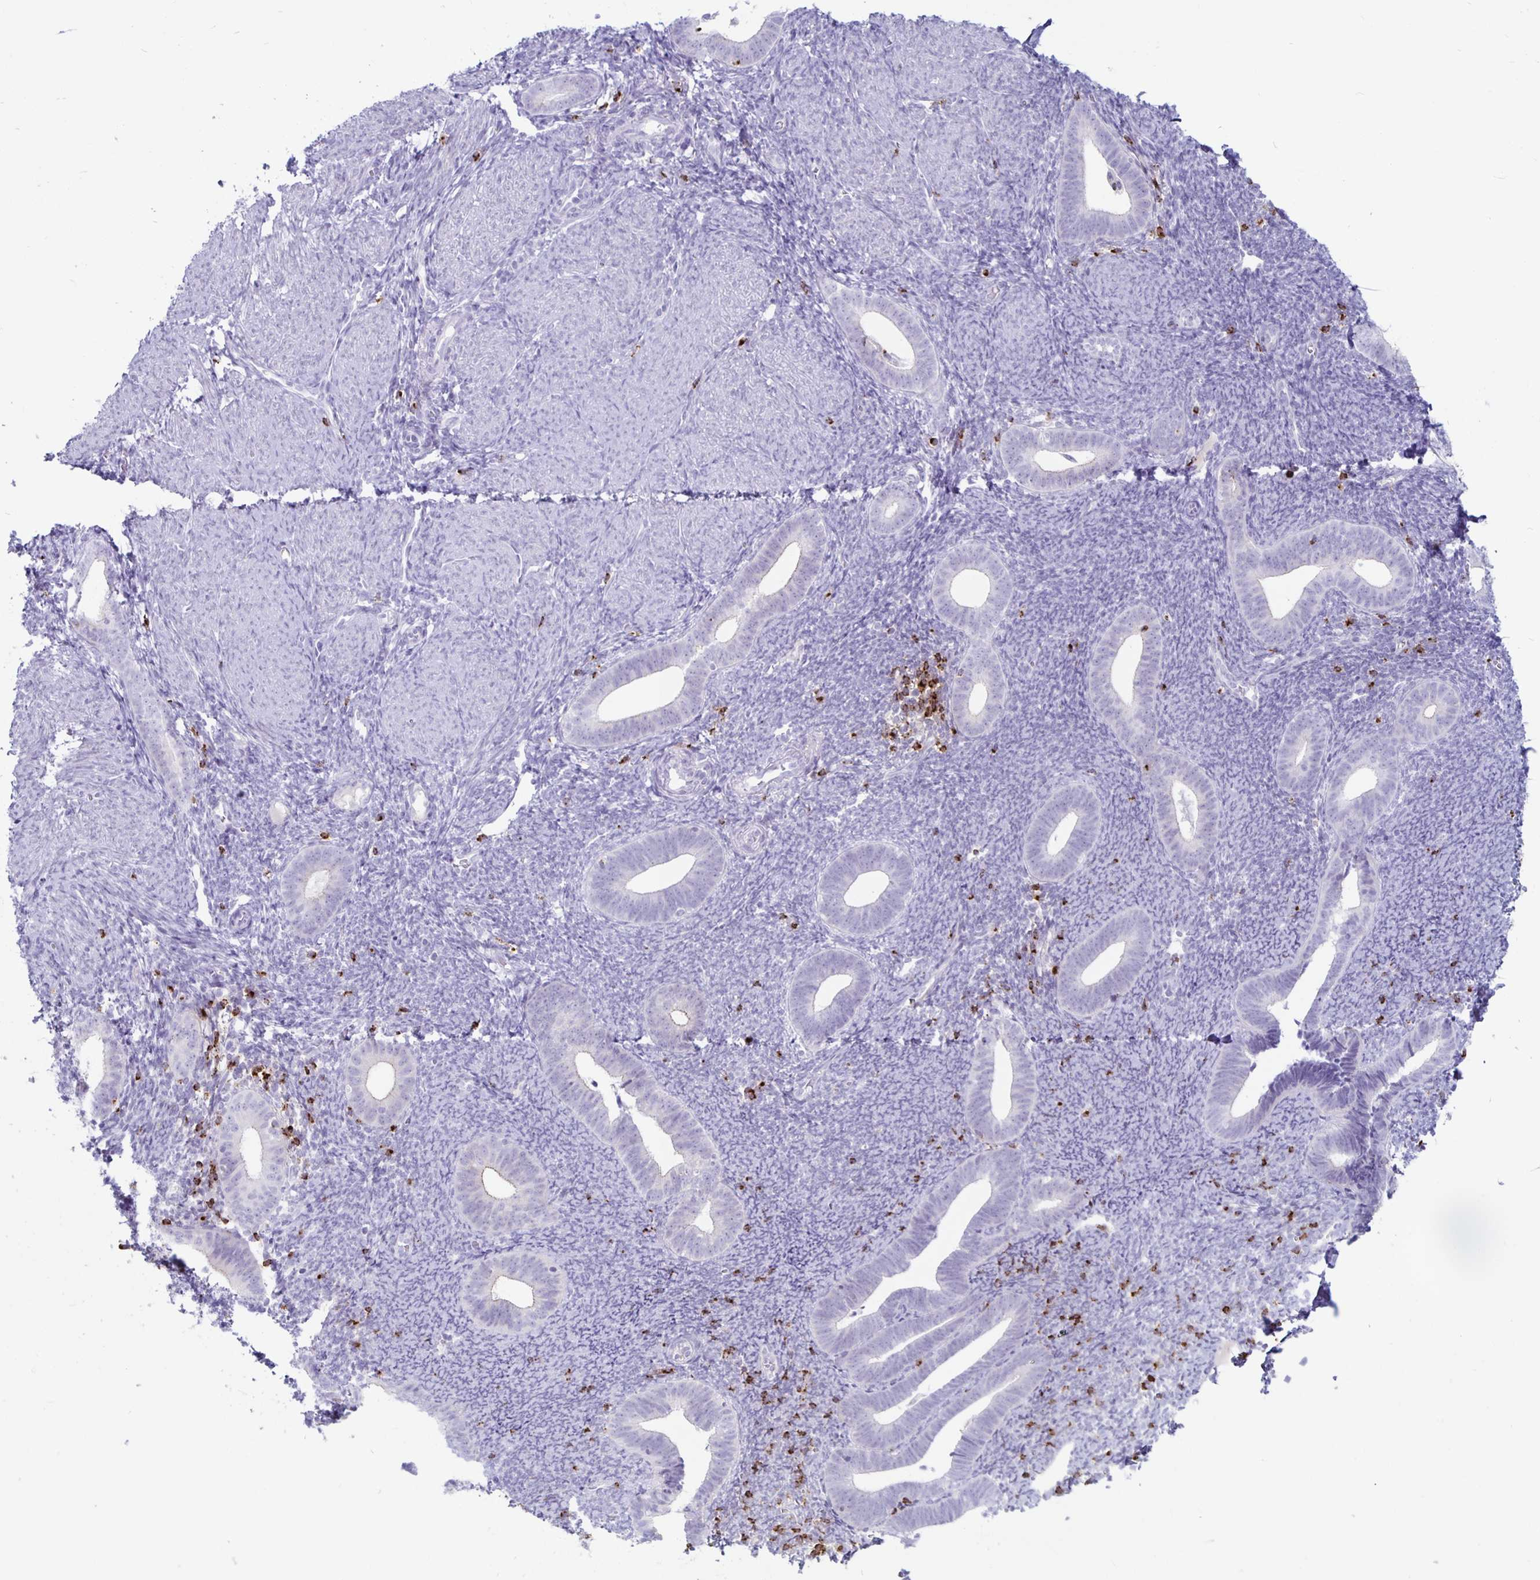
{"staining": {"intensity": "negative", "quantity": "none", "location": "none"}, "tissue": "endometrium", "cell_type": "Cells in endometrial stroma", "image_type": "normal", "snomed": [{"axis": "morphology", "description": "Normal tissue, NOS"}, {"axis": "topography", "description": "Endometrium"}], "caption": "This histopathology image is of normal endometrium stained with immunohistochemistry (IHC) to label a protein in brown with the nuclei are counter-stained blue. There is no positivity in cells in endometrial stroma.", "gene": "GZMK", "patient": {"sex": "female", "age": 39}}